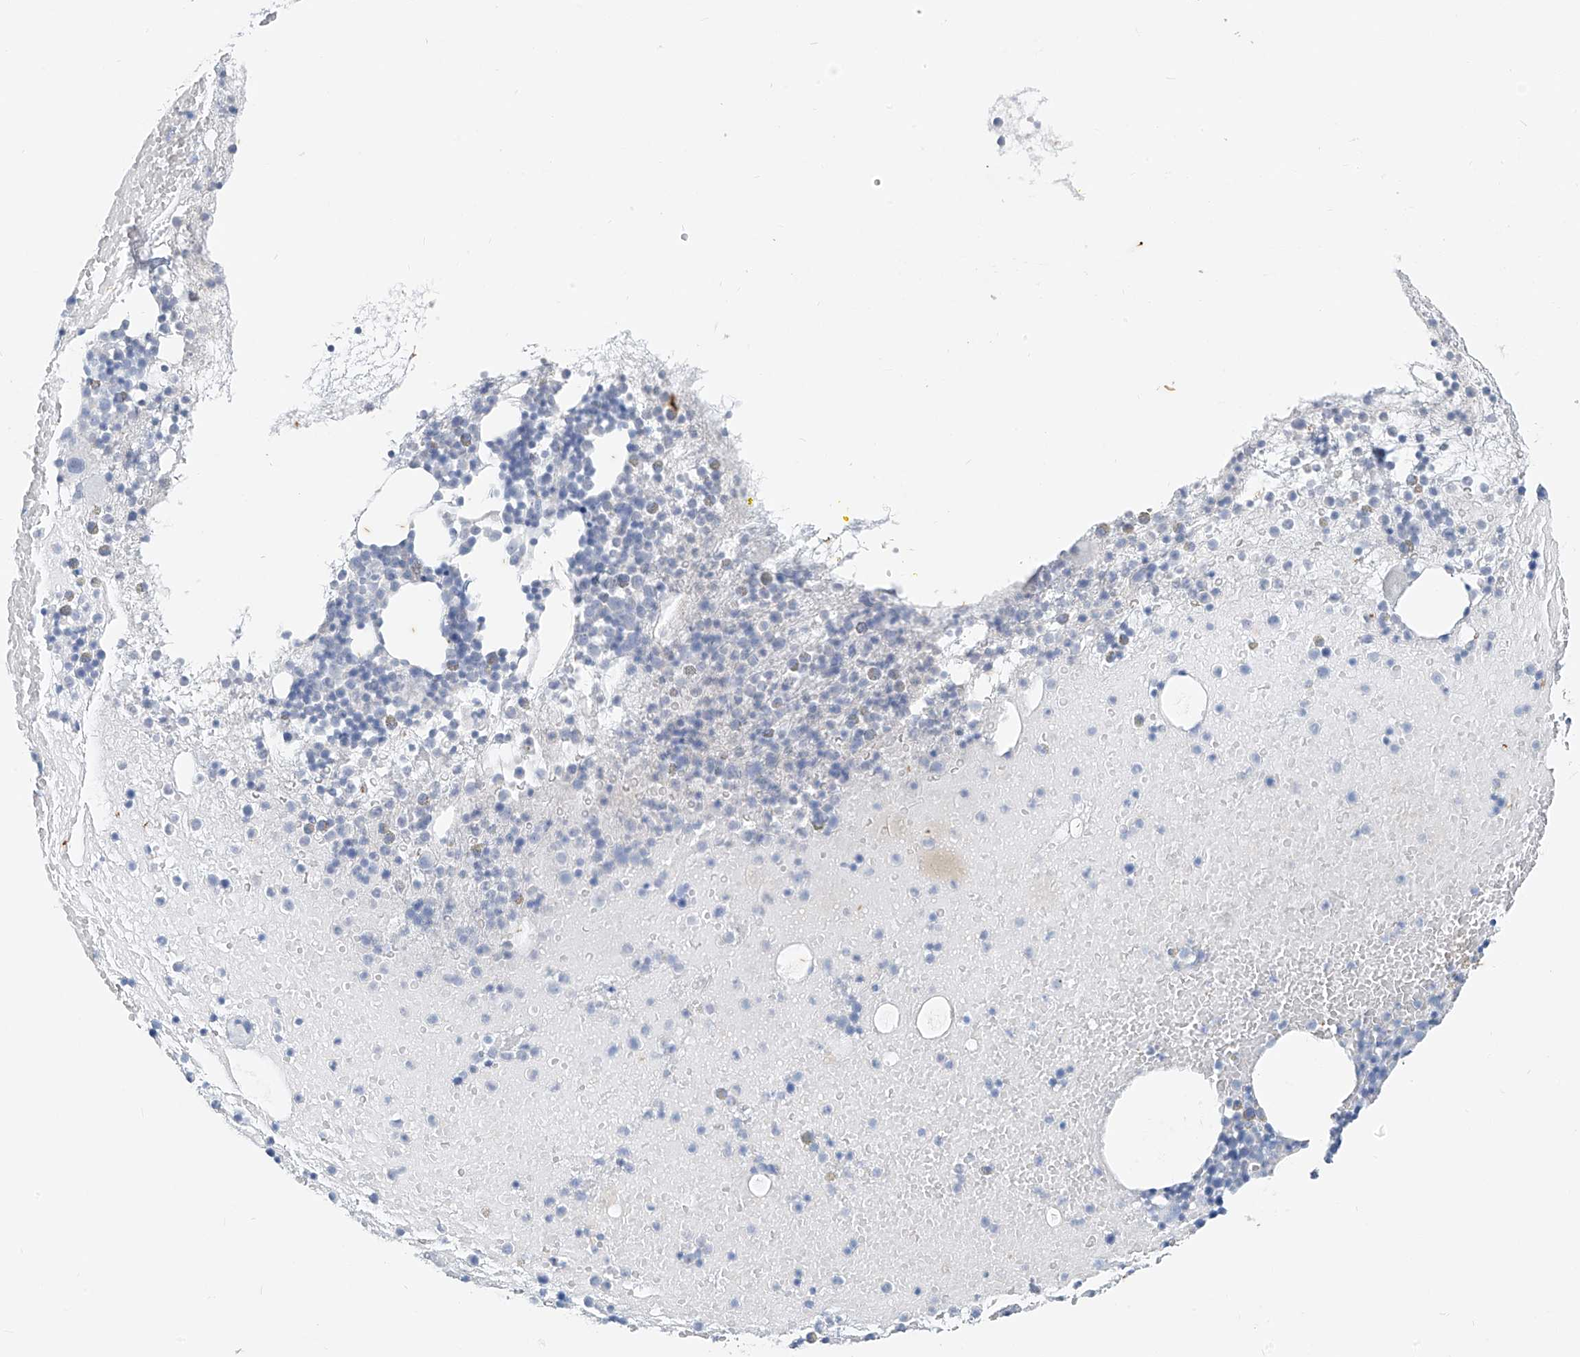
{"staining": {"intensity": "negative", "quantity": "none", "location": "none"}, "tissue": "bone marrow", "cell_type": "Hematopoietic cells", "image_type": "normal", "snomed": [{"axis": "morphology", "description": "Normal tissue, NOS"}, {"axis": "topography", "description": "Bone marrow"}], "caption": "A photomicrograph of bone marrow stained for a protein displays no brown staining in hematopoietic cells. (DAB (3,3'-diaminobenzidine) immunohistochemistry with hematoxylin counter stain).", "gene": "CX3CR1", "patient": {"sex": "male", "age": 47}}